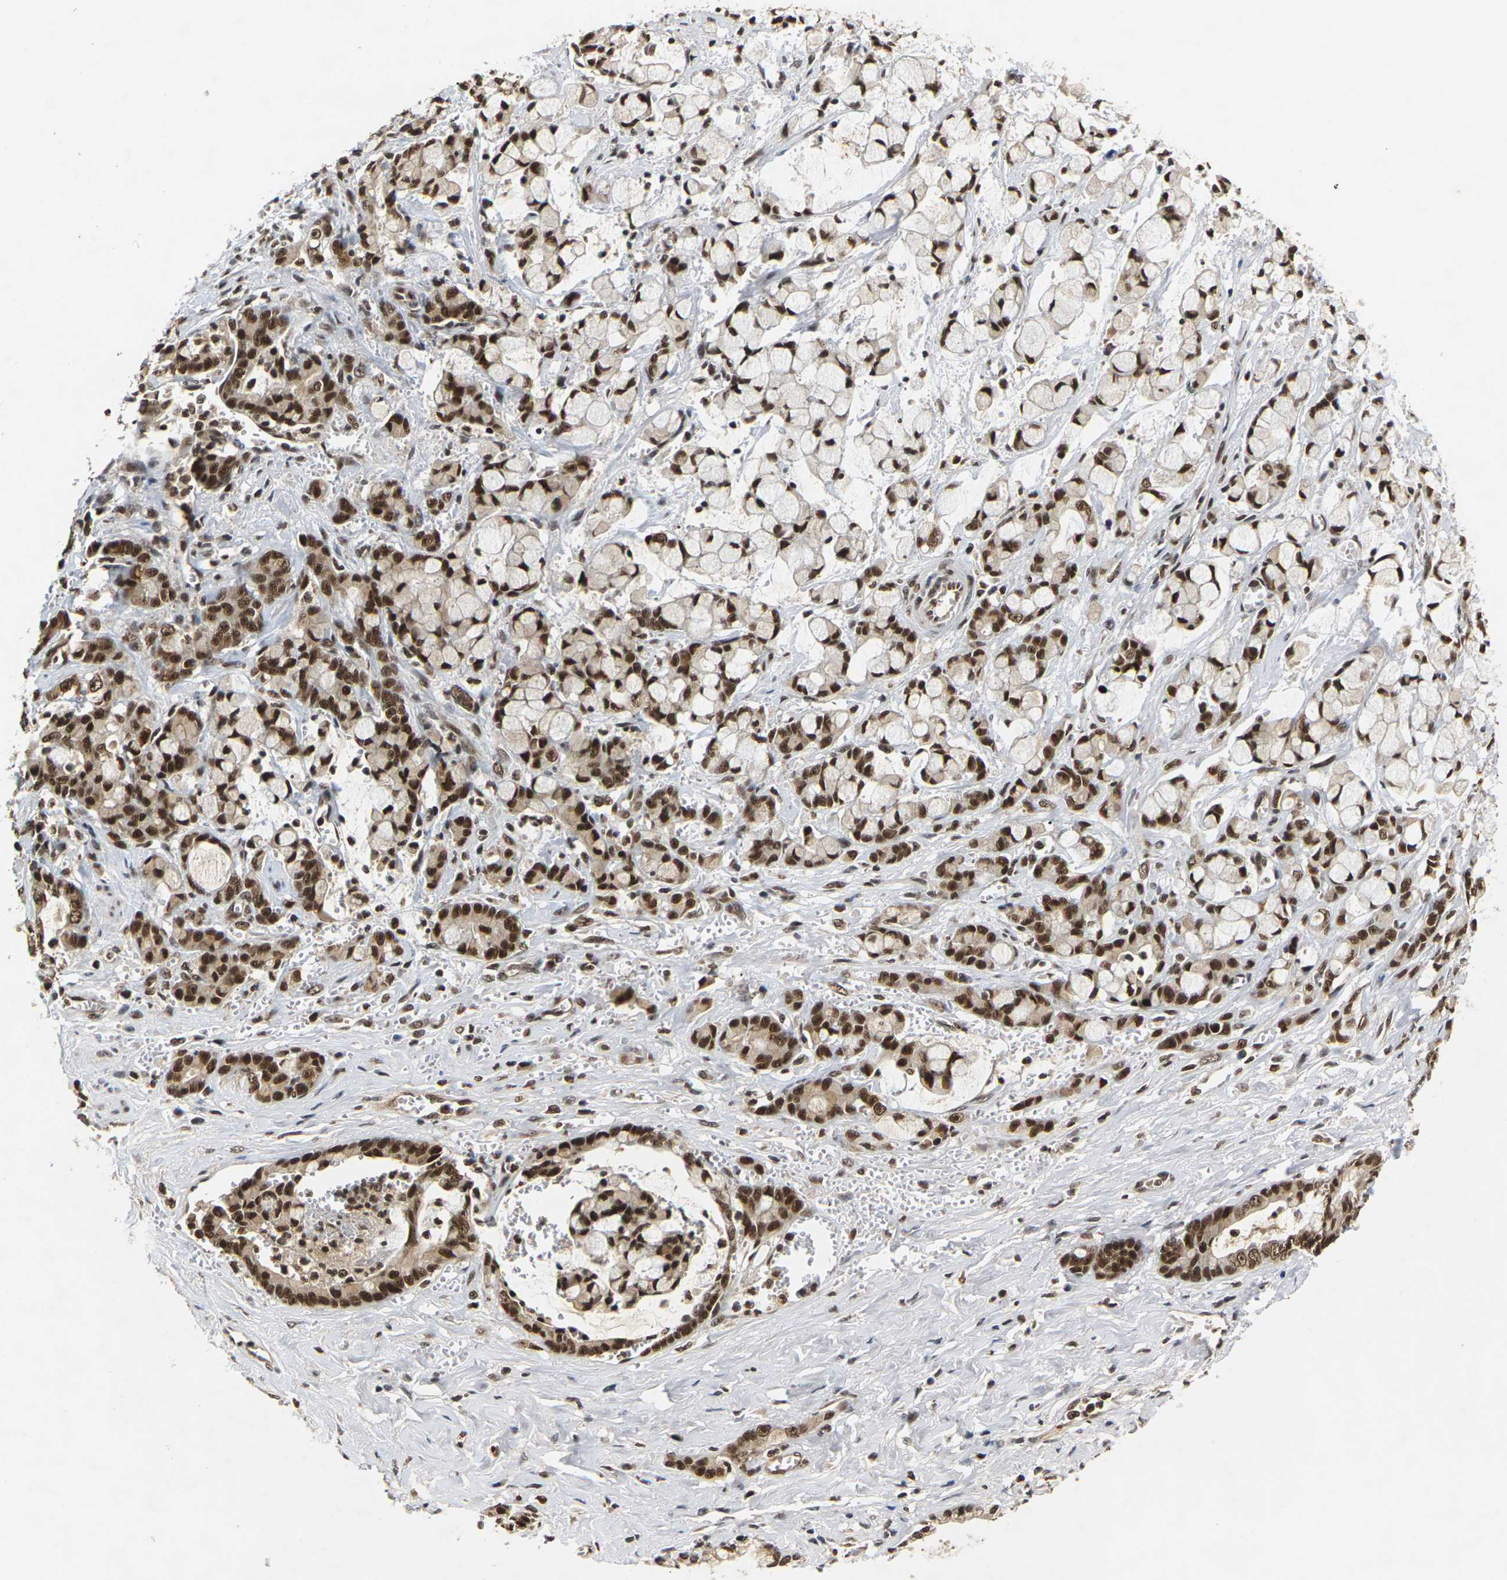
{"staining": {"intensity": "strong", "quantity": ">75%", "location": "cytoplasmic/membranous,nuclear"}, "tissue": "pancreatic cancer", "cell_type": "Tumor cells", "image_type": "cancer", "snomed": [{"axis": "morphology", "description": "Adenocarcinoma, NOS"}, {"axis": "topography", "description": "Pancreas"}], "caption": "Protein staining of pancreatic cancer tissue exhibits strong cytoplasmic/membranous and nuclear positivity in approximately >75% of tumor cells.", "gene": "NELFA", "patient": {"sex": "female", "age": 73}}